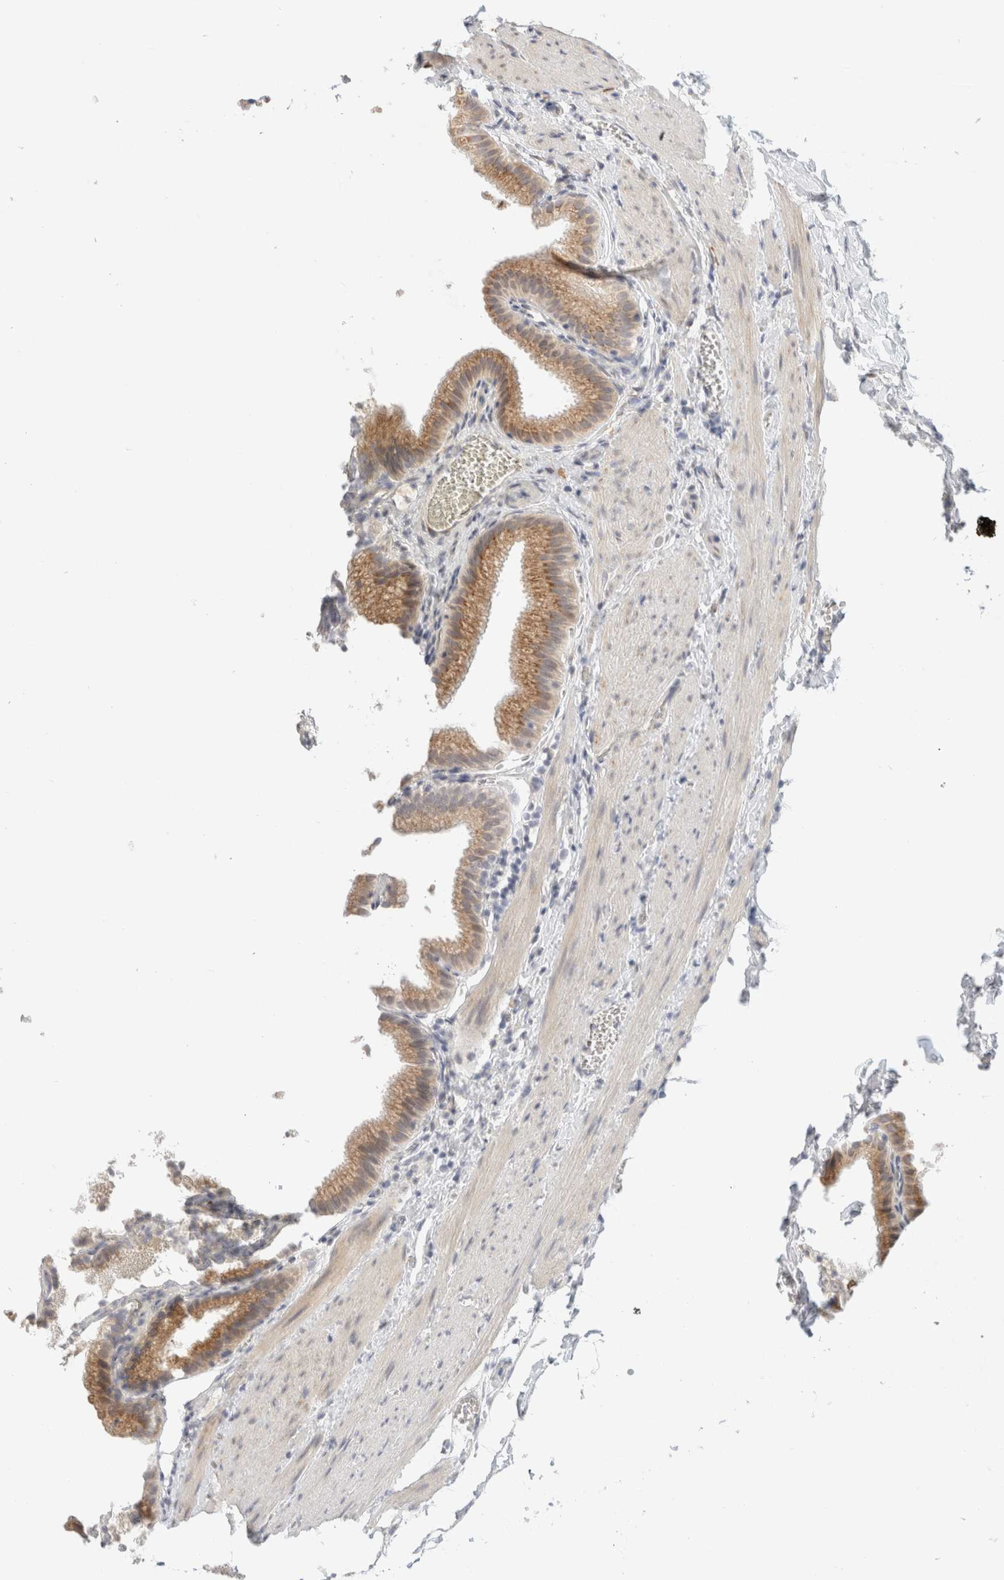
{"staining": {"intensity": "moderate", "quantity": ">75%", "location": "cytoplasmic/membranous"}, "tissue": "gallbladder", "cell_type": "Glandular cells", "image_type": "normal", "snomed": [{"axis": "morphology", "description": "Normal tissue, NOS"}, {"axis": "topography", "description": "Gallbladder"}], "caption": "The micrograph shows immunohistochemical staining of normal gallbladder. There is moderate cytoplasmic/membranous positivity is seen in approximately >75% of glandular cells. (IHC, brightfield microscopy, high magnification).", "gene": "HDLBP", "patient": {"sex": "male", "age": 38}}